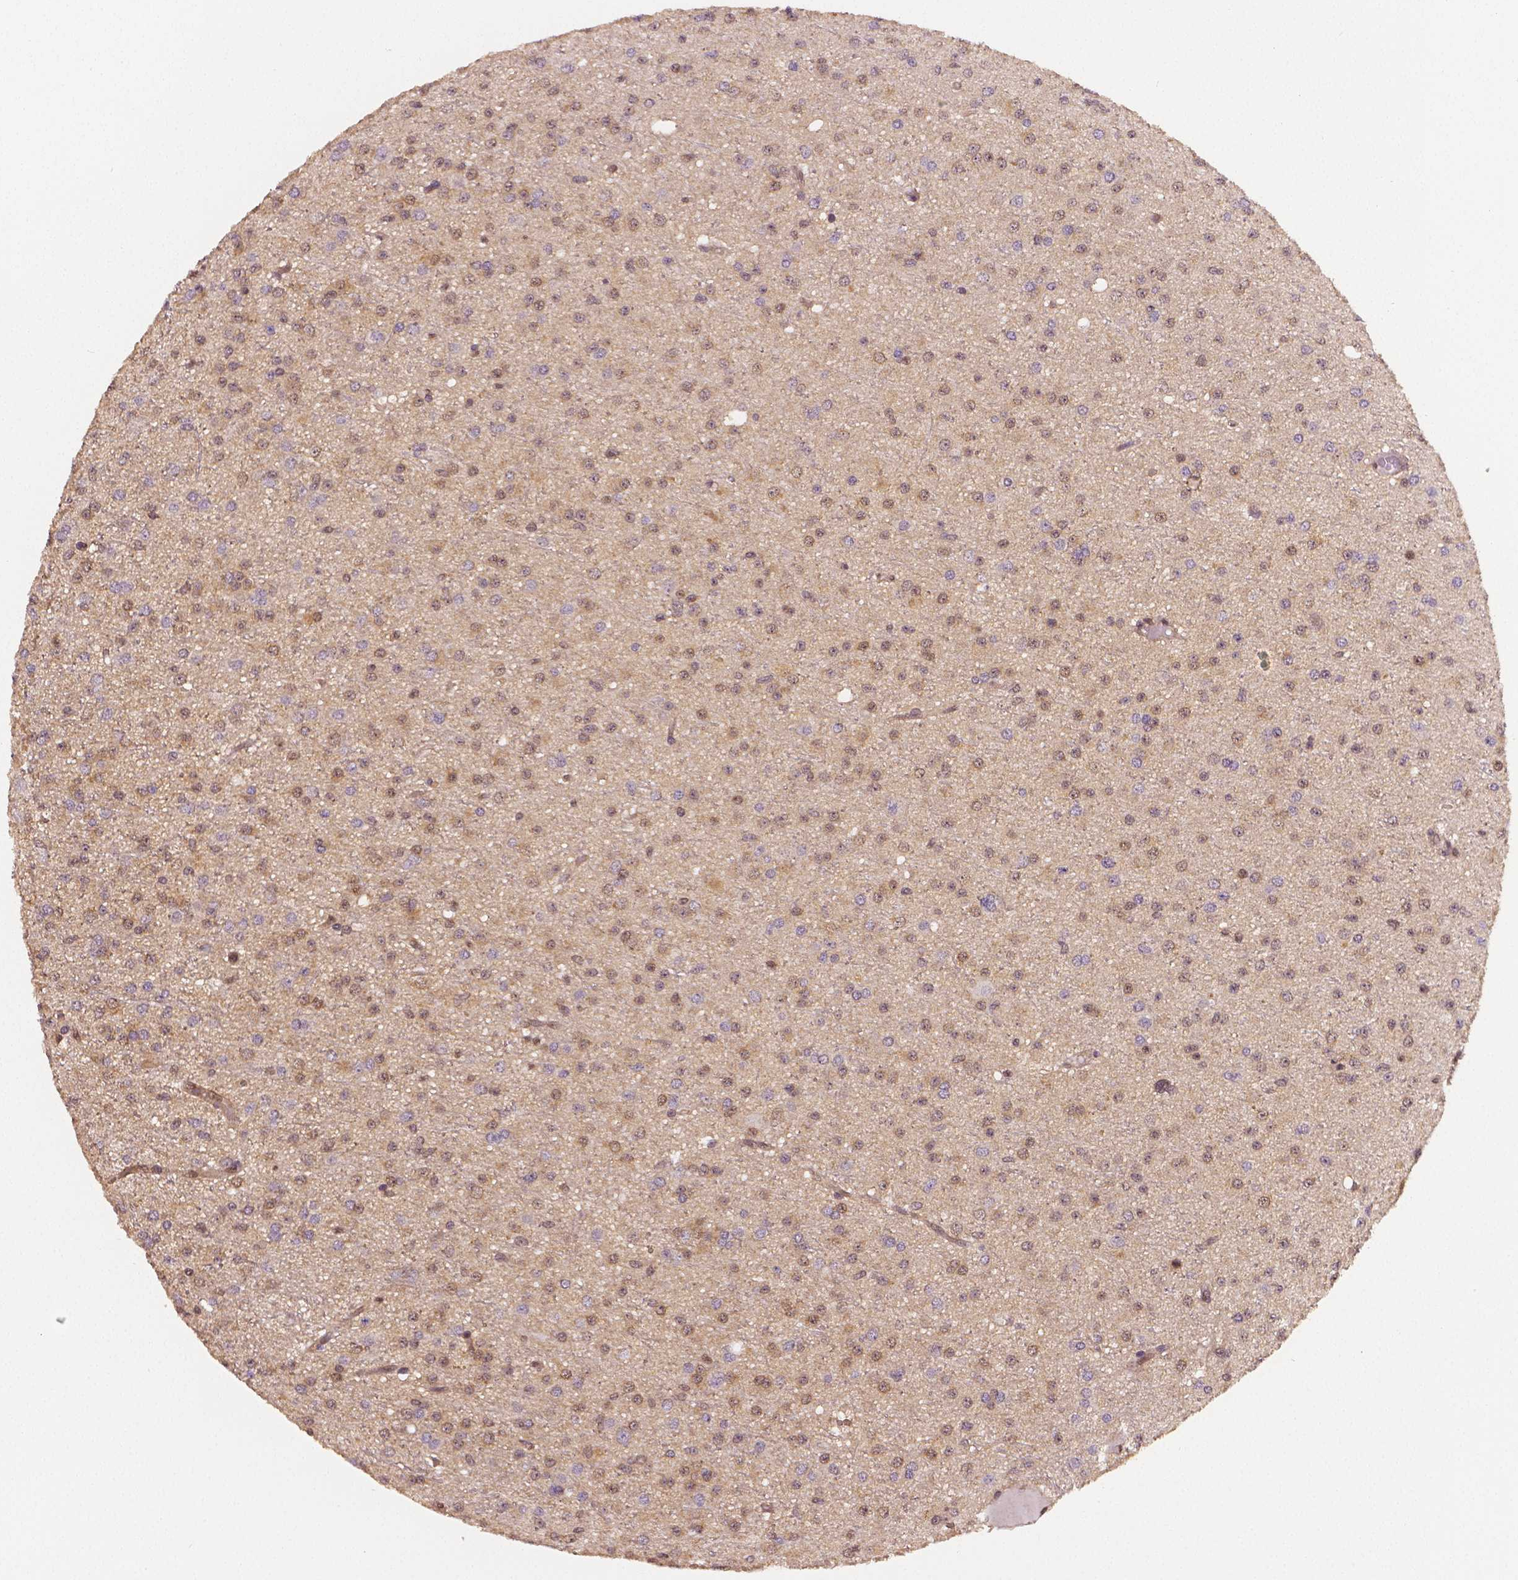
{"staining": {"intensity": "weak", "quantity": "25%-75%", "location": "nuclear"}, "tissue": "glioma", "cell_type": "Tumor cells", "image_type": "cancer", "snomed": [{"axis": "morphology", "description": "Glioma, malignant, Low grade"}, {"axis": "topography", "description": "Brain"}], "caption": "A micrograph showing weak nuclear expression in approximately 25%-75% of tumor cells in malignant low-grade glioma, as visualized by brown immunohistochemical staining.", "gene": "STAT3", "patient": {"sex": "male", "age": 27}}